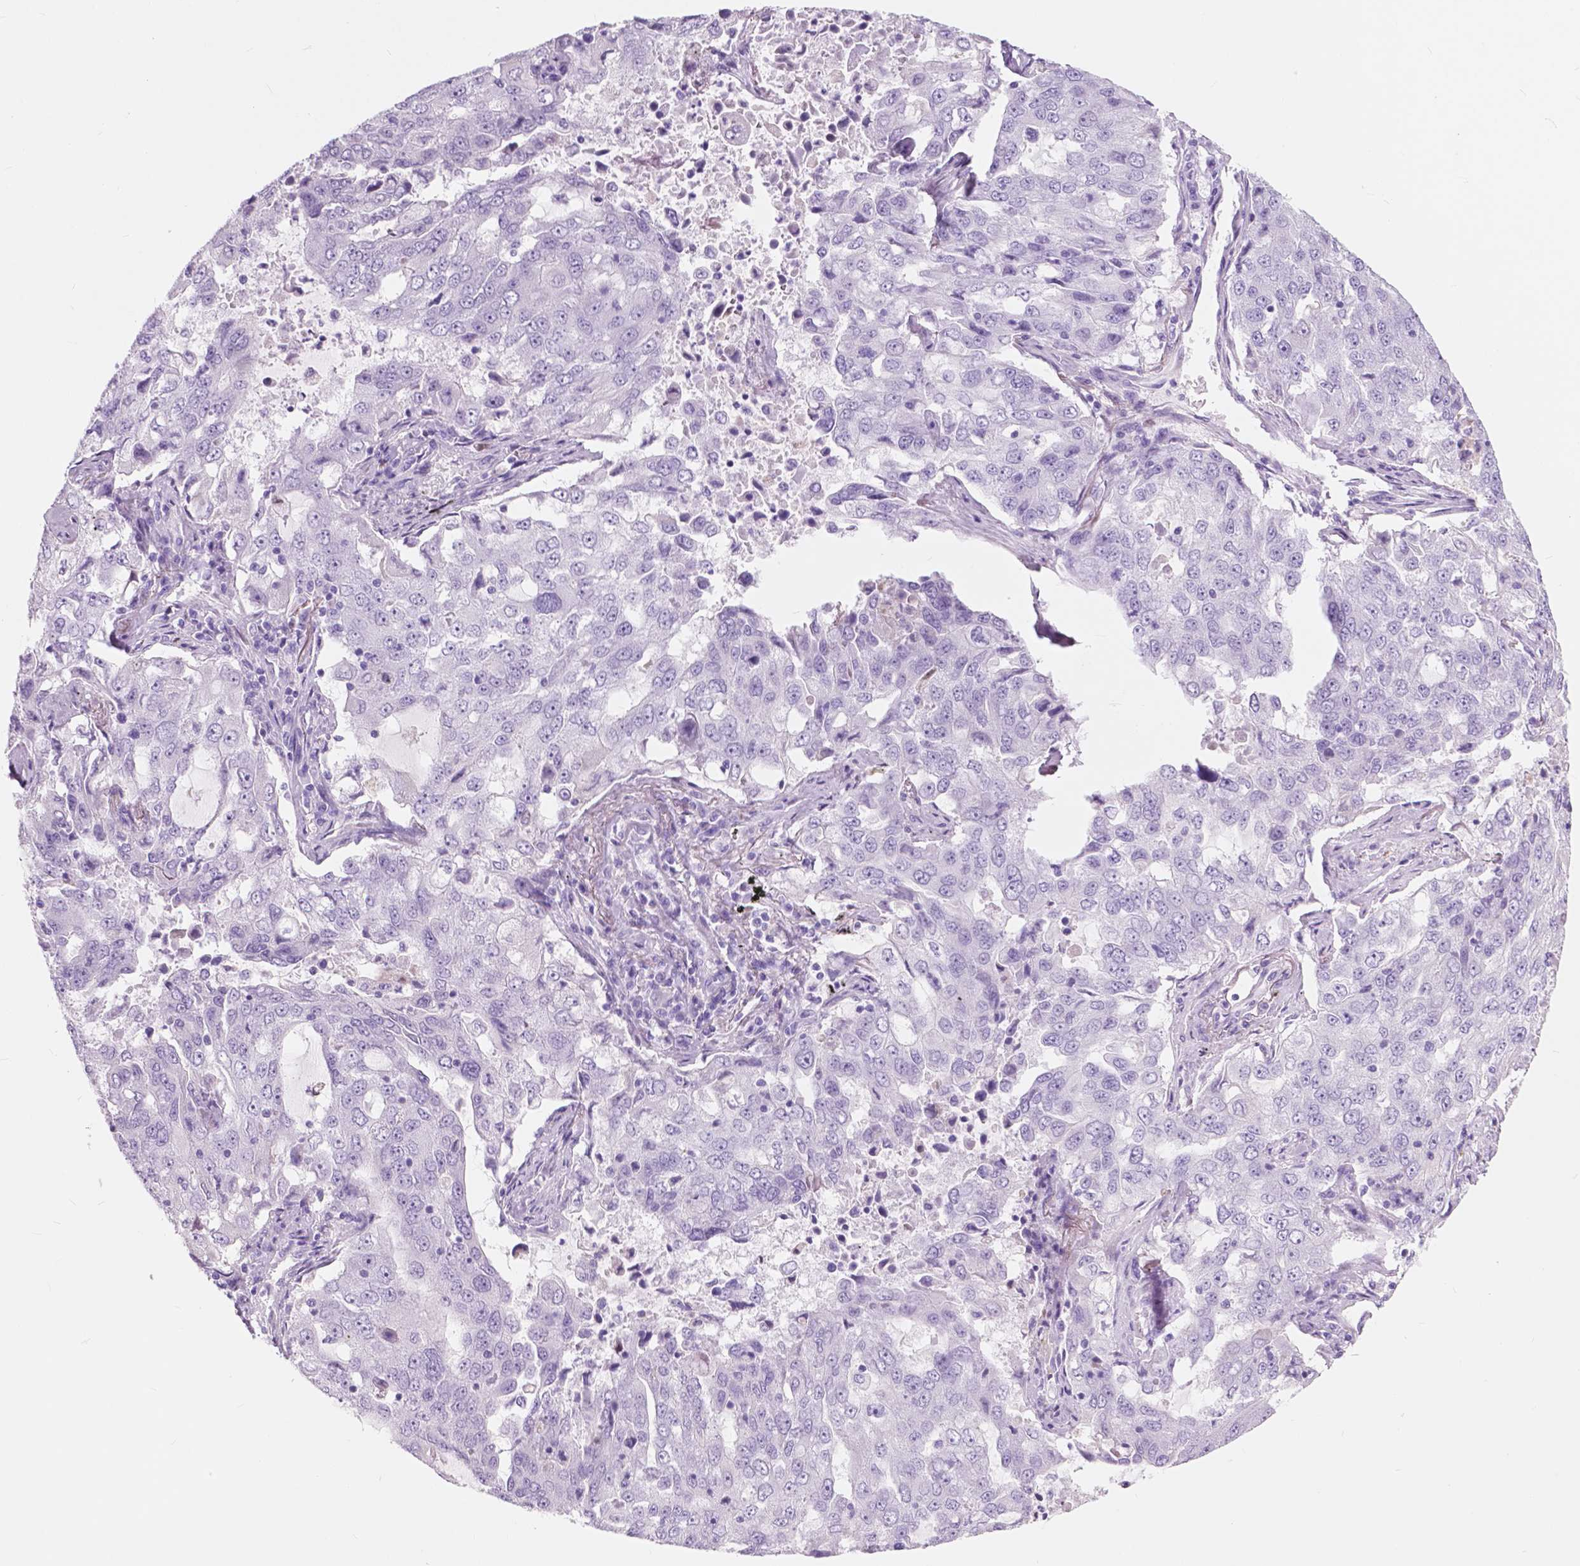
{"staining": {"intensity": "negative", "quantity": "none", "location": "none"}, "tissue": "lung cancer", "cell_type": "Tumor cells", "image_type": "cancer", "snomed": [{"axis": "morphology", "description": "Adenocarcinoma, NOS"}, {"axis": "topography", "description": "Lung"}], "caption": "DAB immunohistochemical staining of lung cancer (adenocarcinoma) demonstrates no significant positivity in tumor cells.", "gene": "FXYD2", "patient": {"sex": "female", "age": 61}}